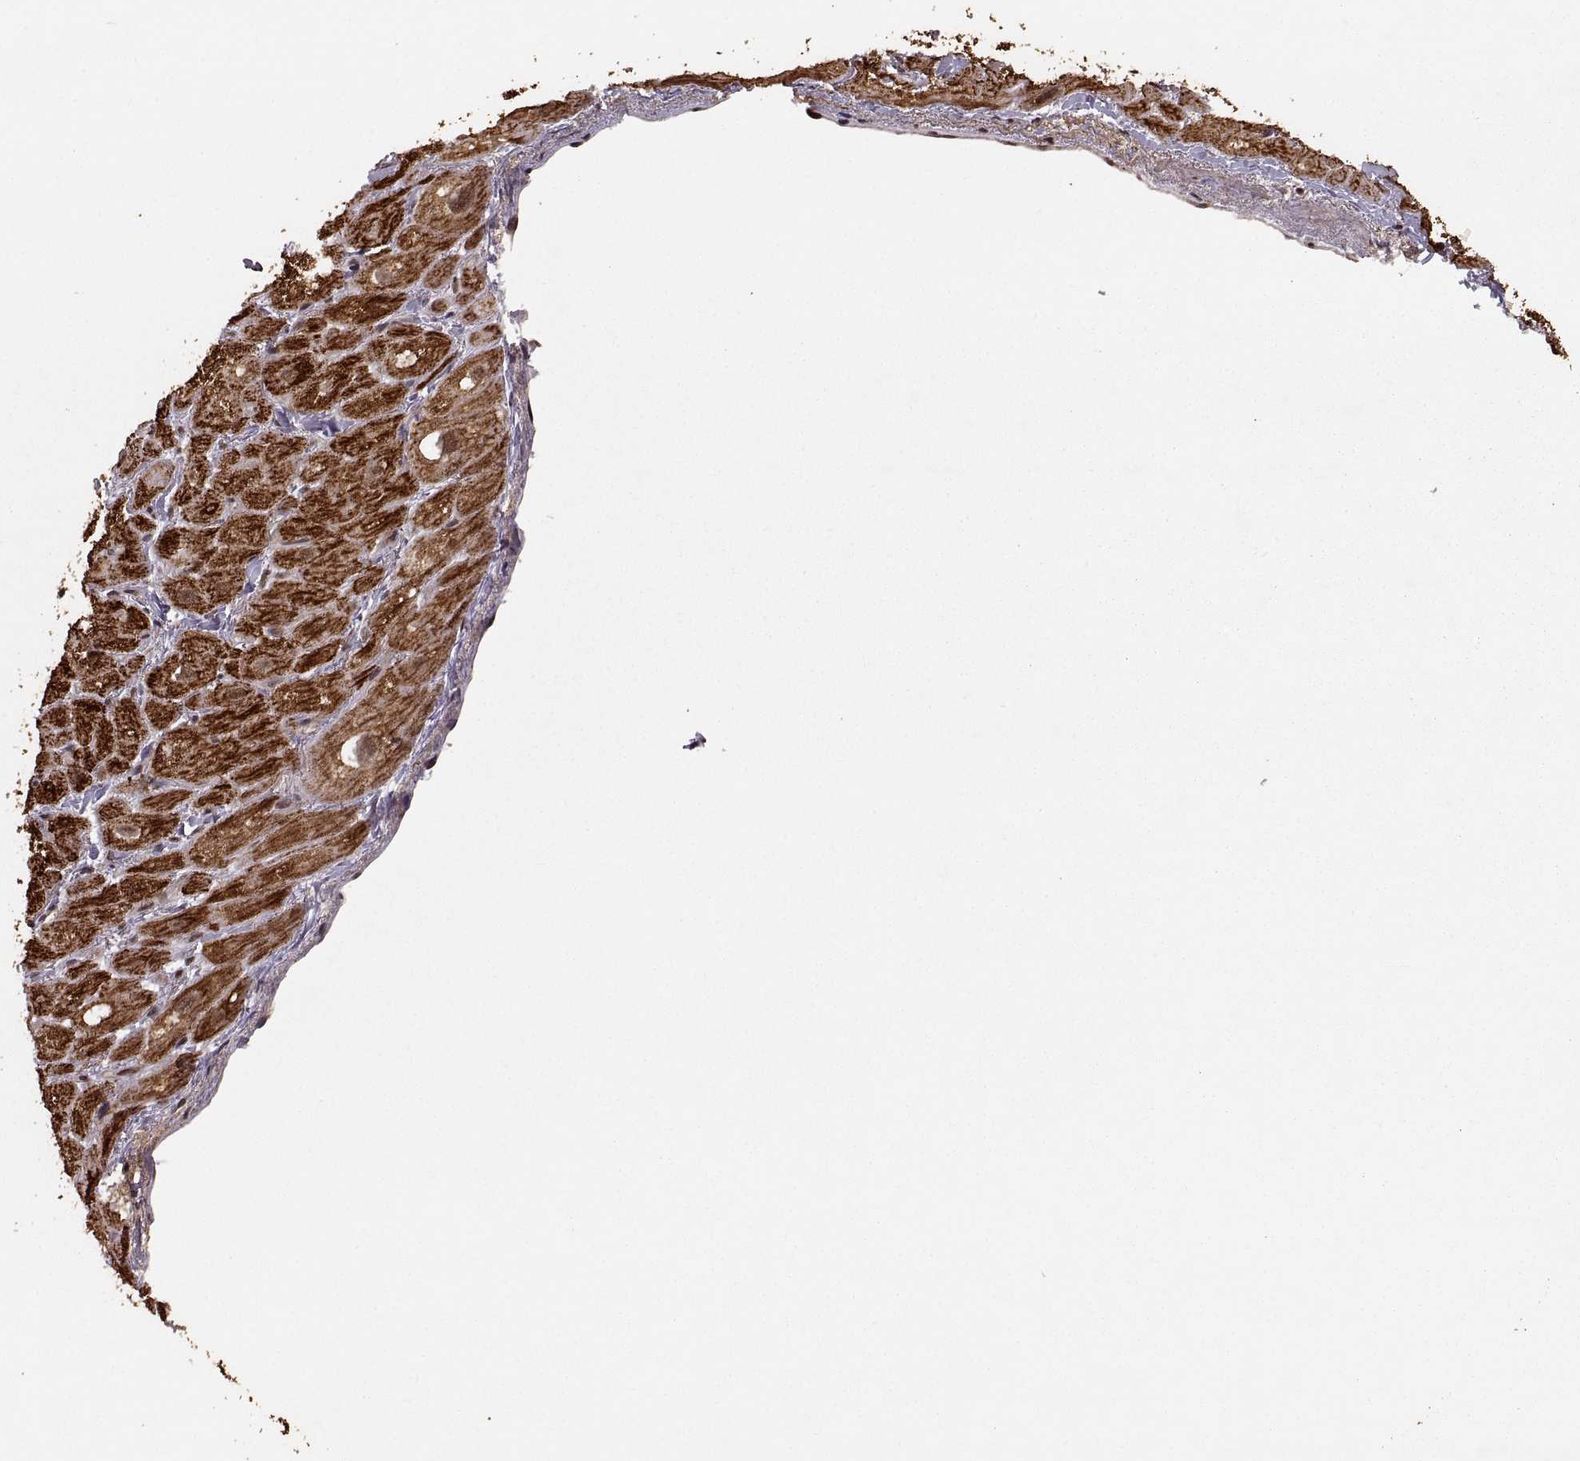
{"staining": {"intensity": "strong", "quantity": ">75%", "location": "cytoplasmic/membranous"}, "tissue": "heart muscle", "cell_type": "Cardiomyocytes", "image_type": "normal", "snomed": [{"axis": "morphology", "description": "Normal tissue, NOS"}, {"axis": "topography", "description": "Heart"}], "caption": "Immunohistochemistry (IHC) image of unremarkable heart muscle stained for a protein (brown), which demonstrates high levels of strong cytoplasmic/membranous expression in about >75% of cardiomyocytes.", "gene": "RFT1", "patient": {"sex": "male", "age": 60}}